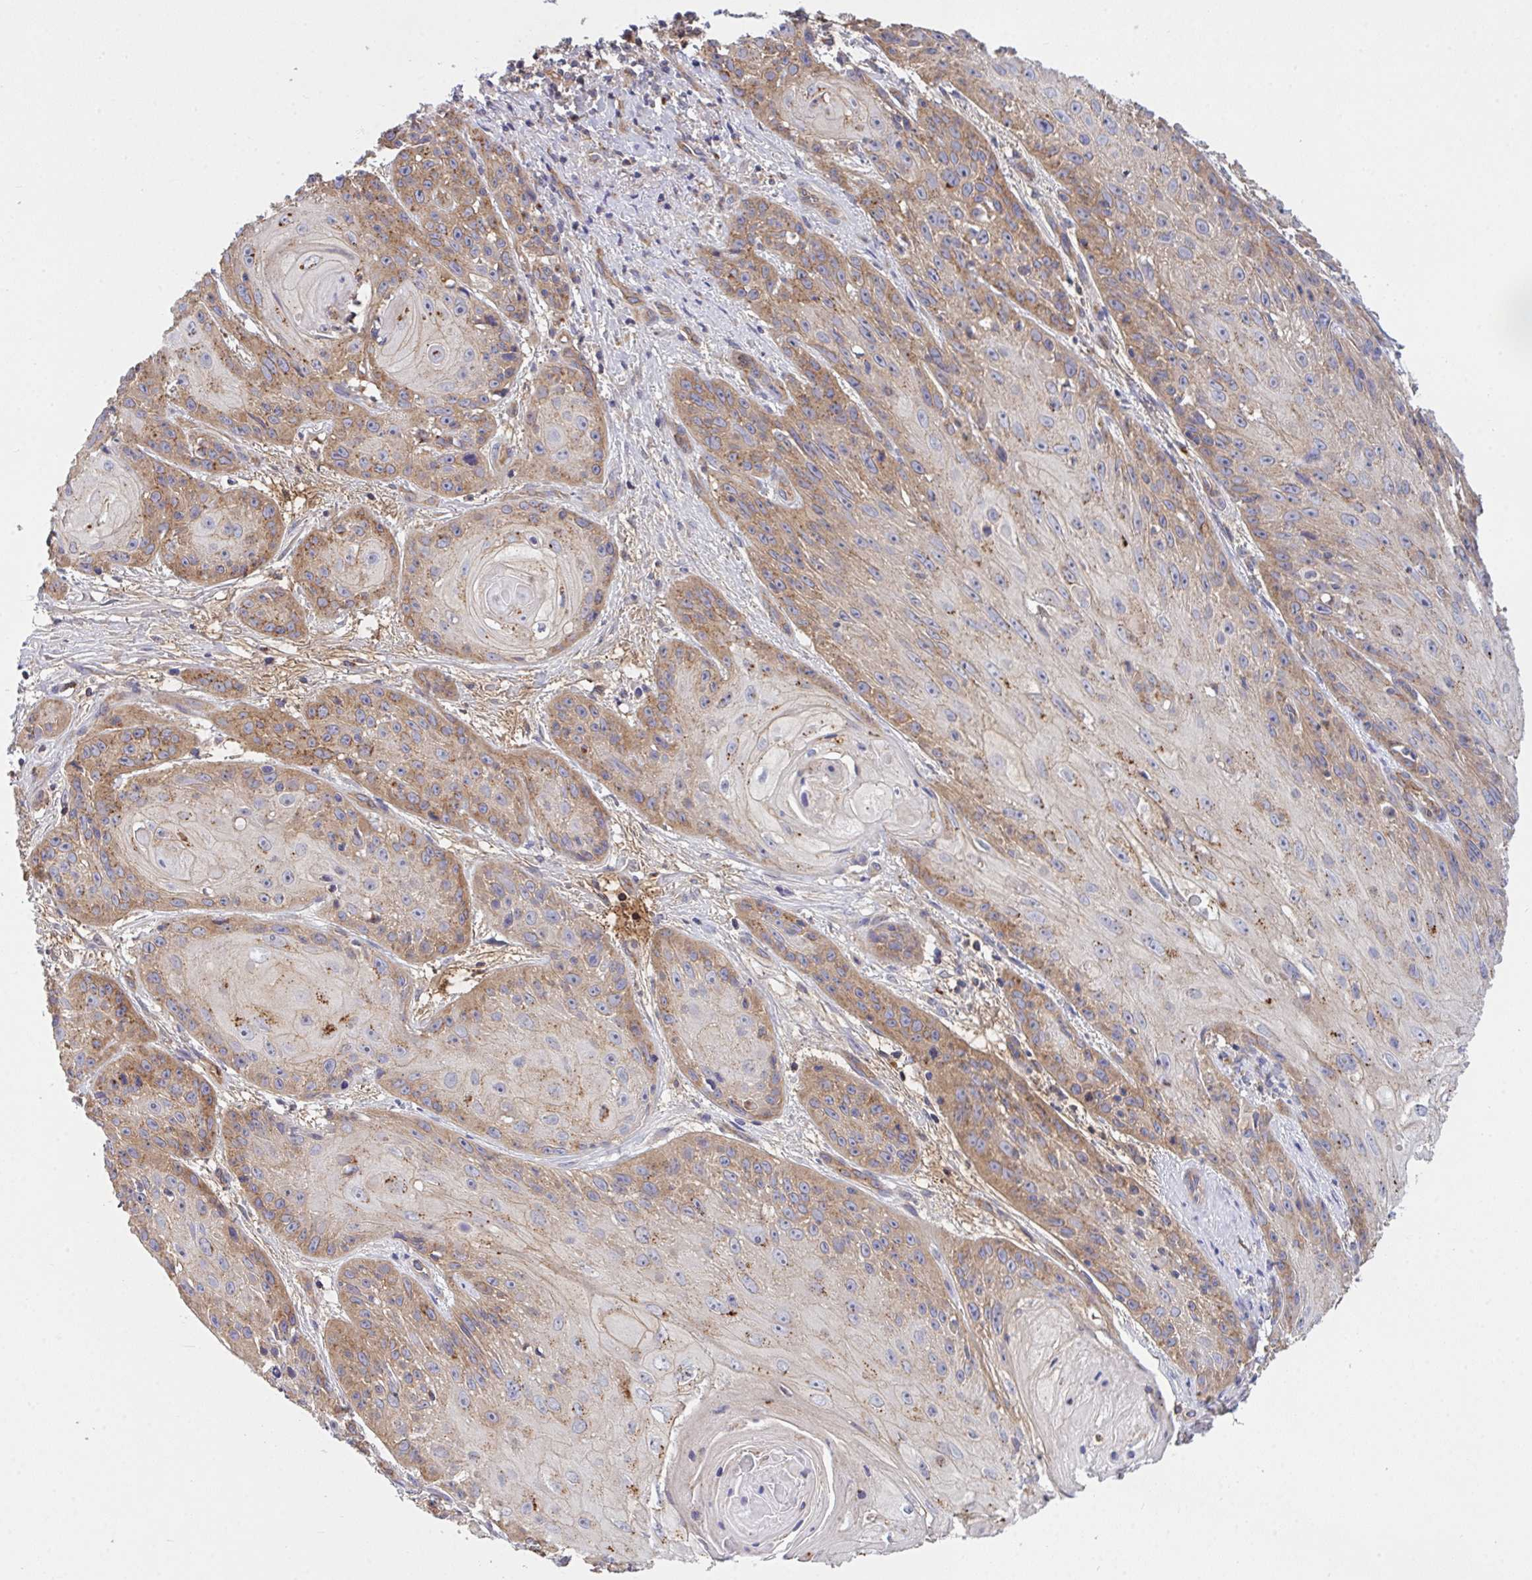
{"staining": {"intensity": "moderate", "quantity": ">75%", "location": "cytoplasmic/membranous"}, "tissue": "skin cancer", "cell_type": "Tumor cells", "image_type": "cancer", "snomed": [{"axis": "morphology", "description": "Squamous cell carcinoma, NOS"}, {"axis": "topography", "description": "Skin"}, {"axis": "topography", "description": "Vulva"}], "caption": "Squamous cell carcinoma (skin) stained with a brown dye shows moderate cytoplasmic/membranous positive positivity in about >75% of tumor cells.", "gene": "C4orf36", "patient": {"sex": "female", "age": 76}}